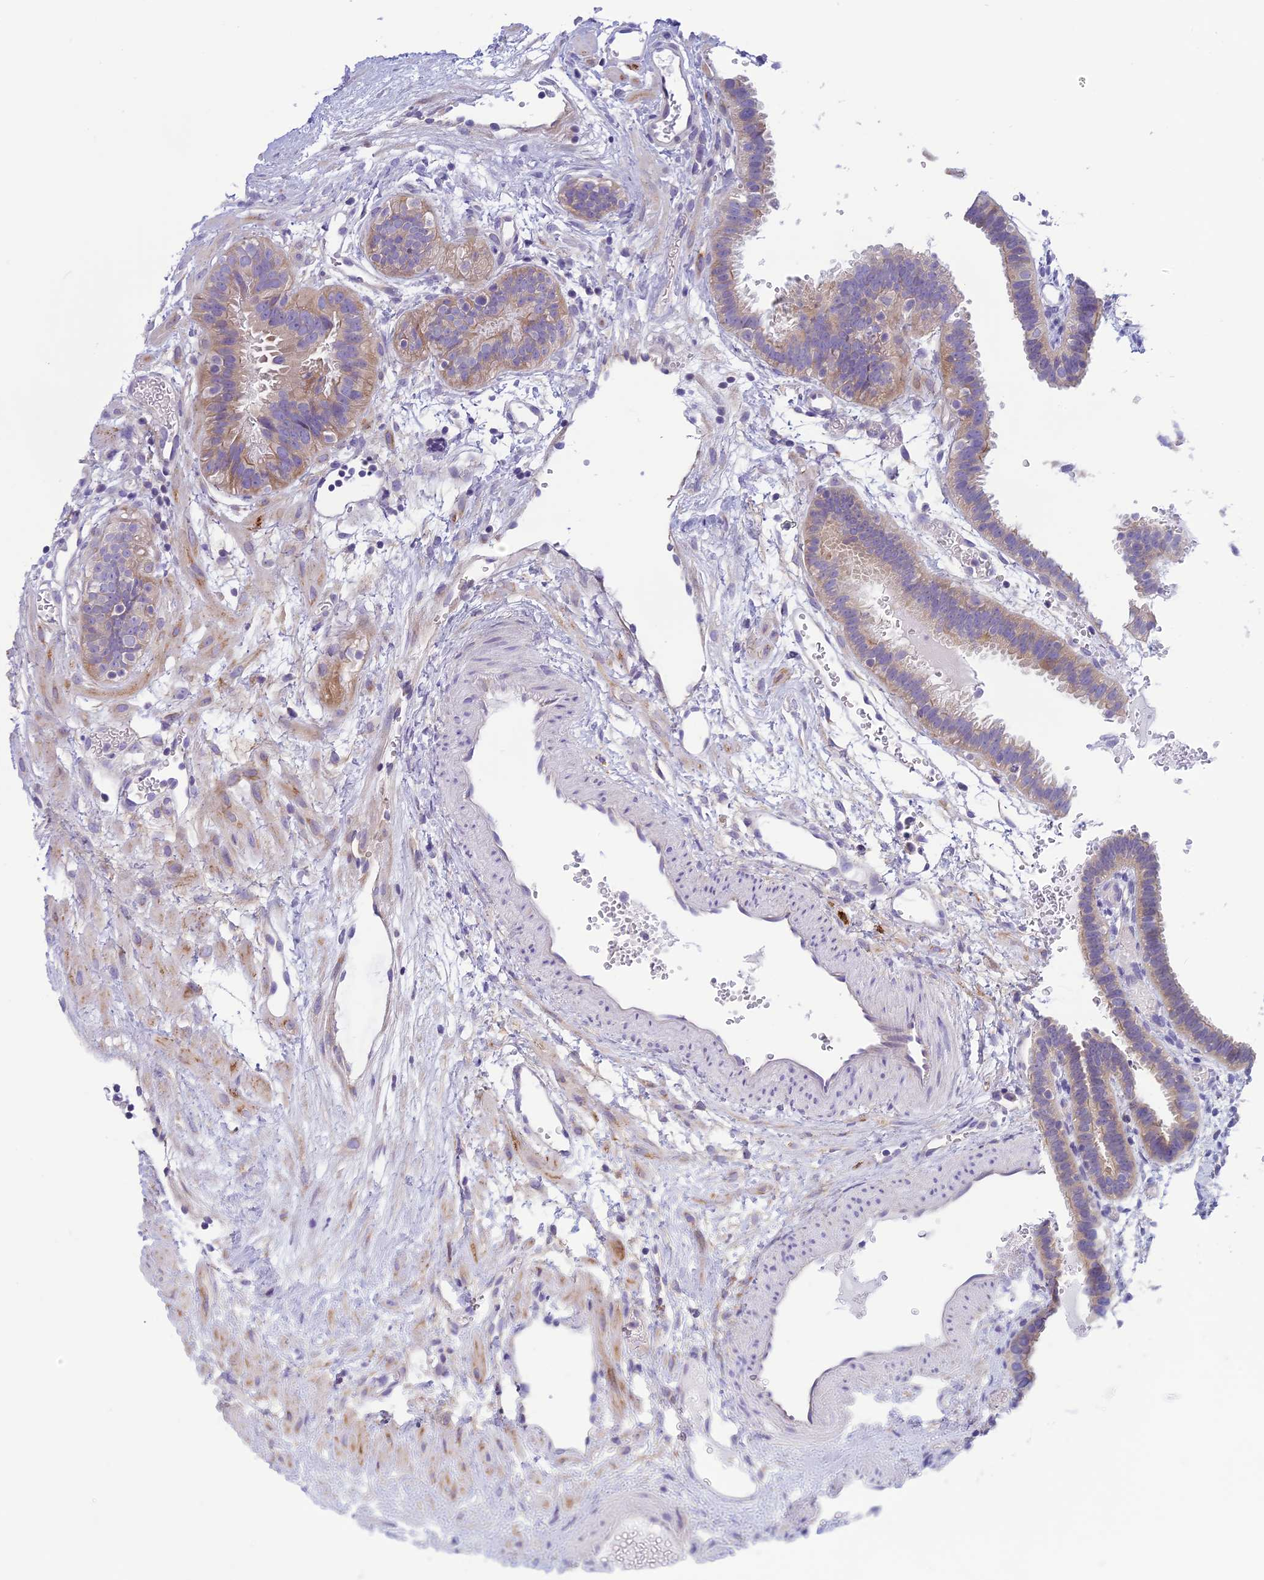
{"staining": {"intensity": "moderate", "quantity": "25%-75%", "location": "cytoplasmic/membranous"}, "tissue": "fallopian tube", "cell_type": "Glandular cells", "image_type": "normal", "snomed": [{"axis": "morphology", "description": "Normal tissue, NOS"}, {"axis": "topography", "description": "Fallopian tube"}], "caption": "IHC image of benign fallopian tube: human fallopian tube stained using IHC shows medium levels of moderate protein expression localized specifically in the cytoplasmic/membranous of glandular cells, appearing as a cytoplasmic/membranous brown color.", "gene": "ARHGEF37", "patient": {"sex": "female", "age": 37}}